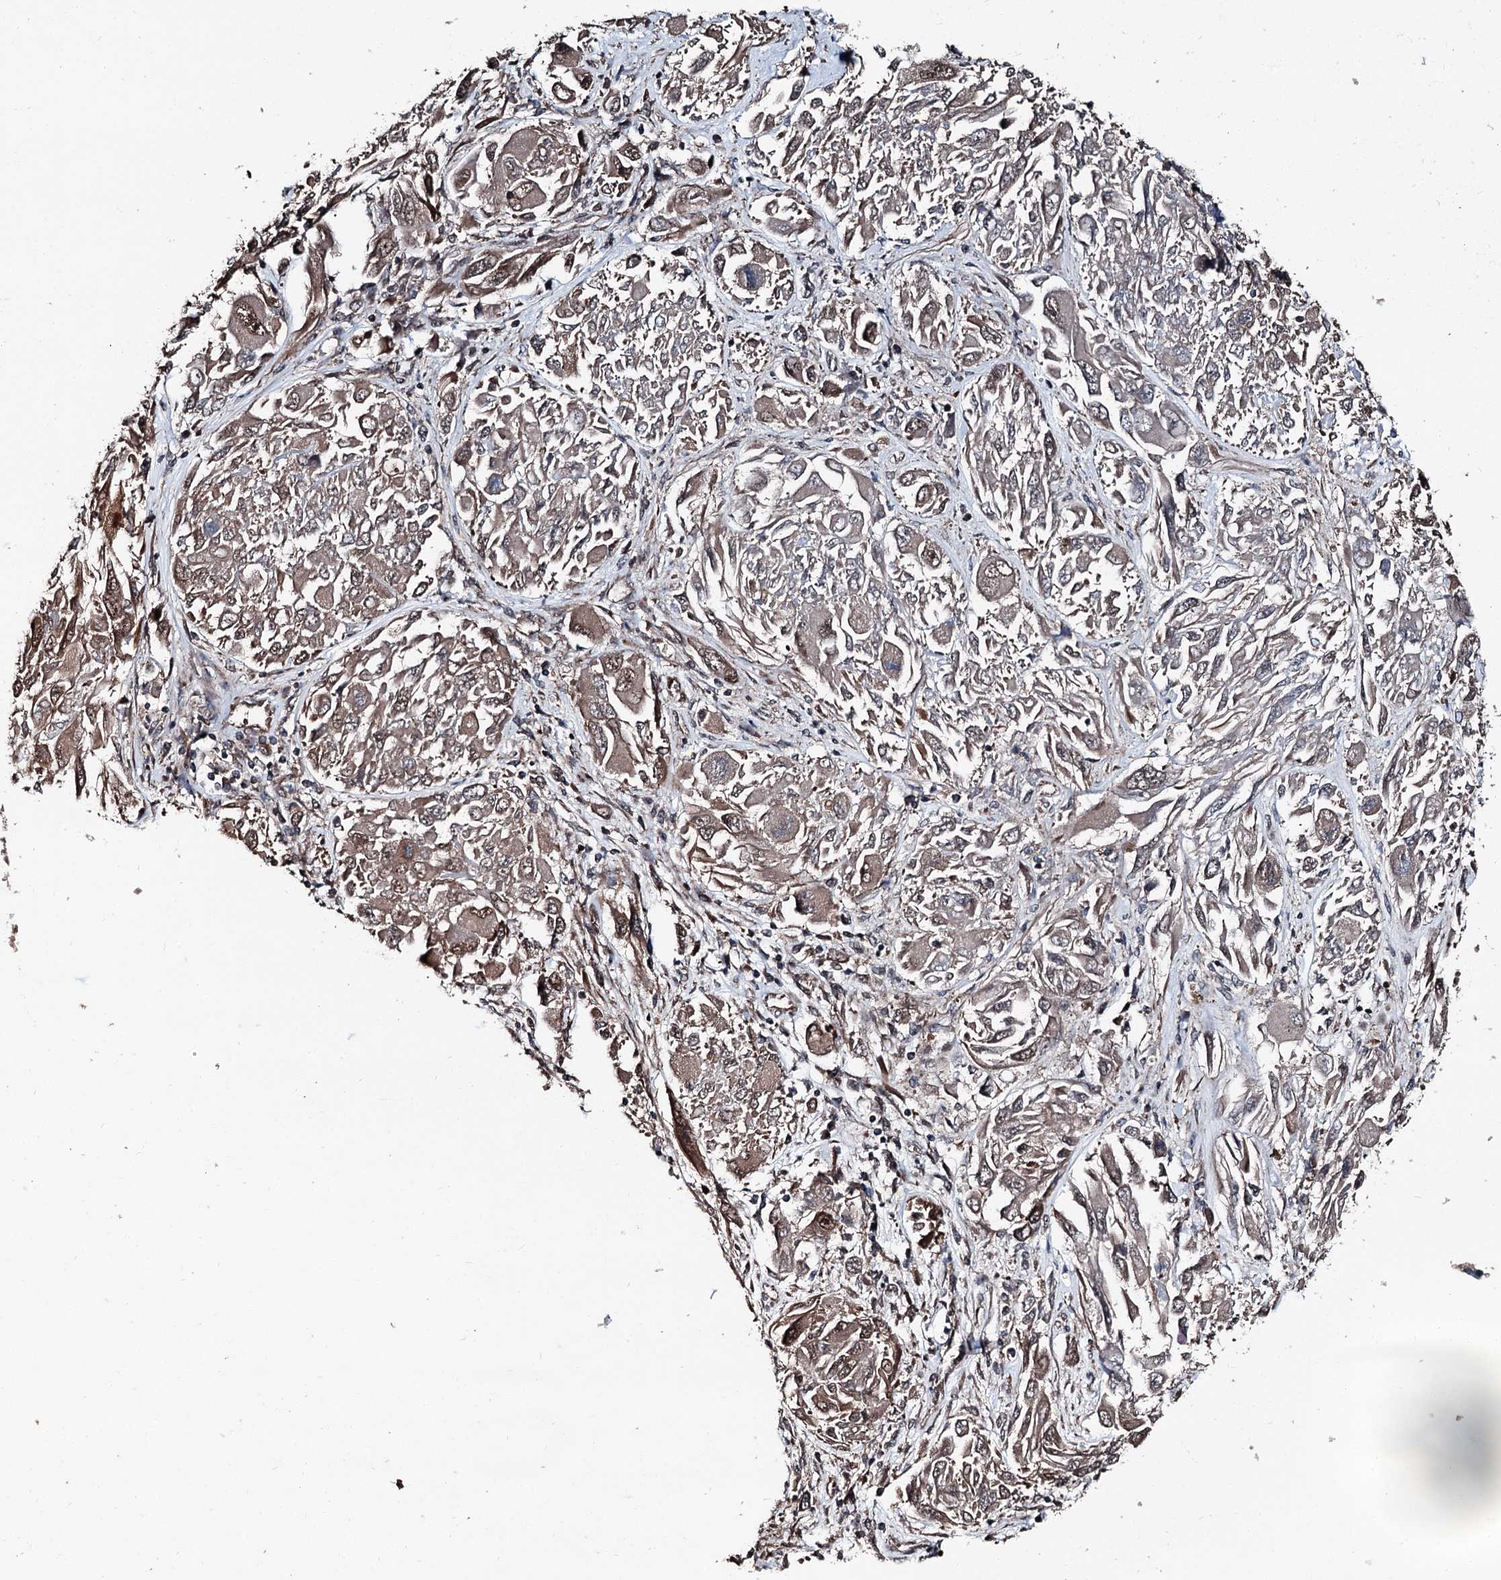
{"staining": {"intensity": "weak", "quantity": ">75%", "location": "cytoplasmic/membranous"}, "tissue": "melanoma", "cell_type": "Tumor cells", "image_type": "cancer", "snomed": [{"axis": "morphology", "description": "Malignant melanoma, NOS"}, {"axis": "topography", "description": "Skin"}], "caption": "This is an image of immunohistochemistry (IHC) staining of malignant melanoma, which shows weak expression in the cytoplasmic/membranous of tumor cells.", "gene": "PSMD13", "patient": {"sex": "female", "age": 91}}